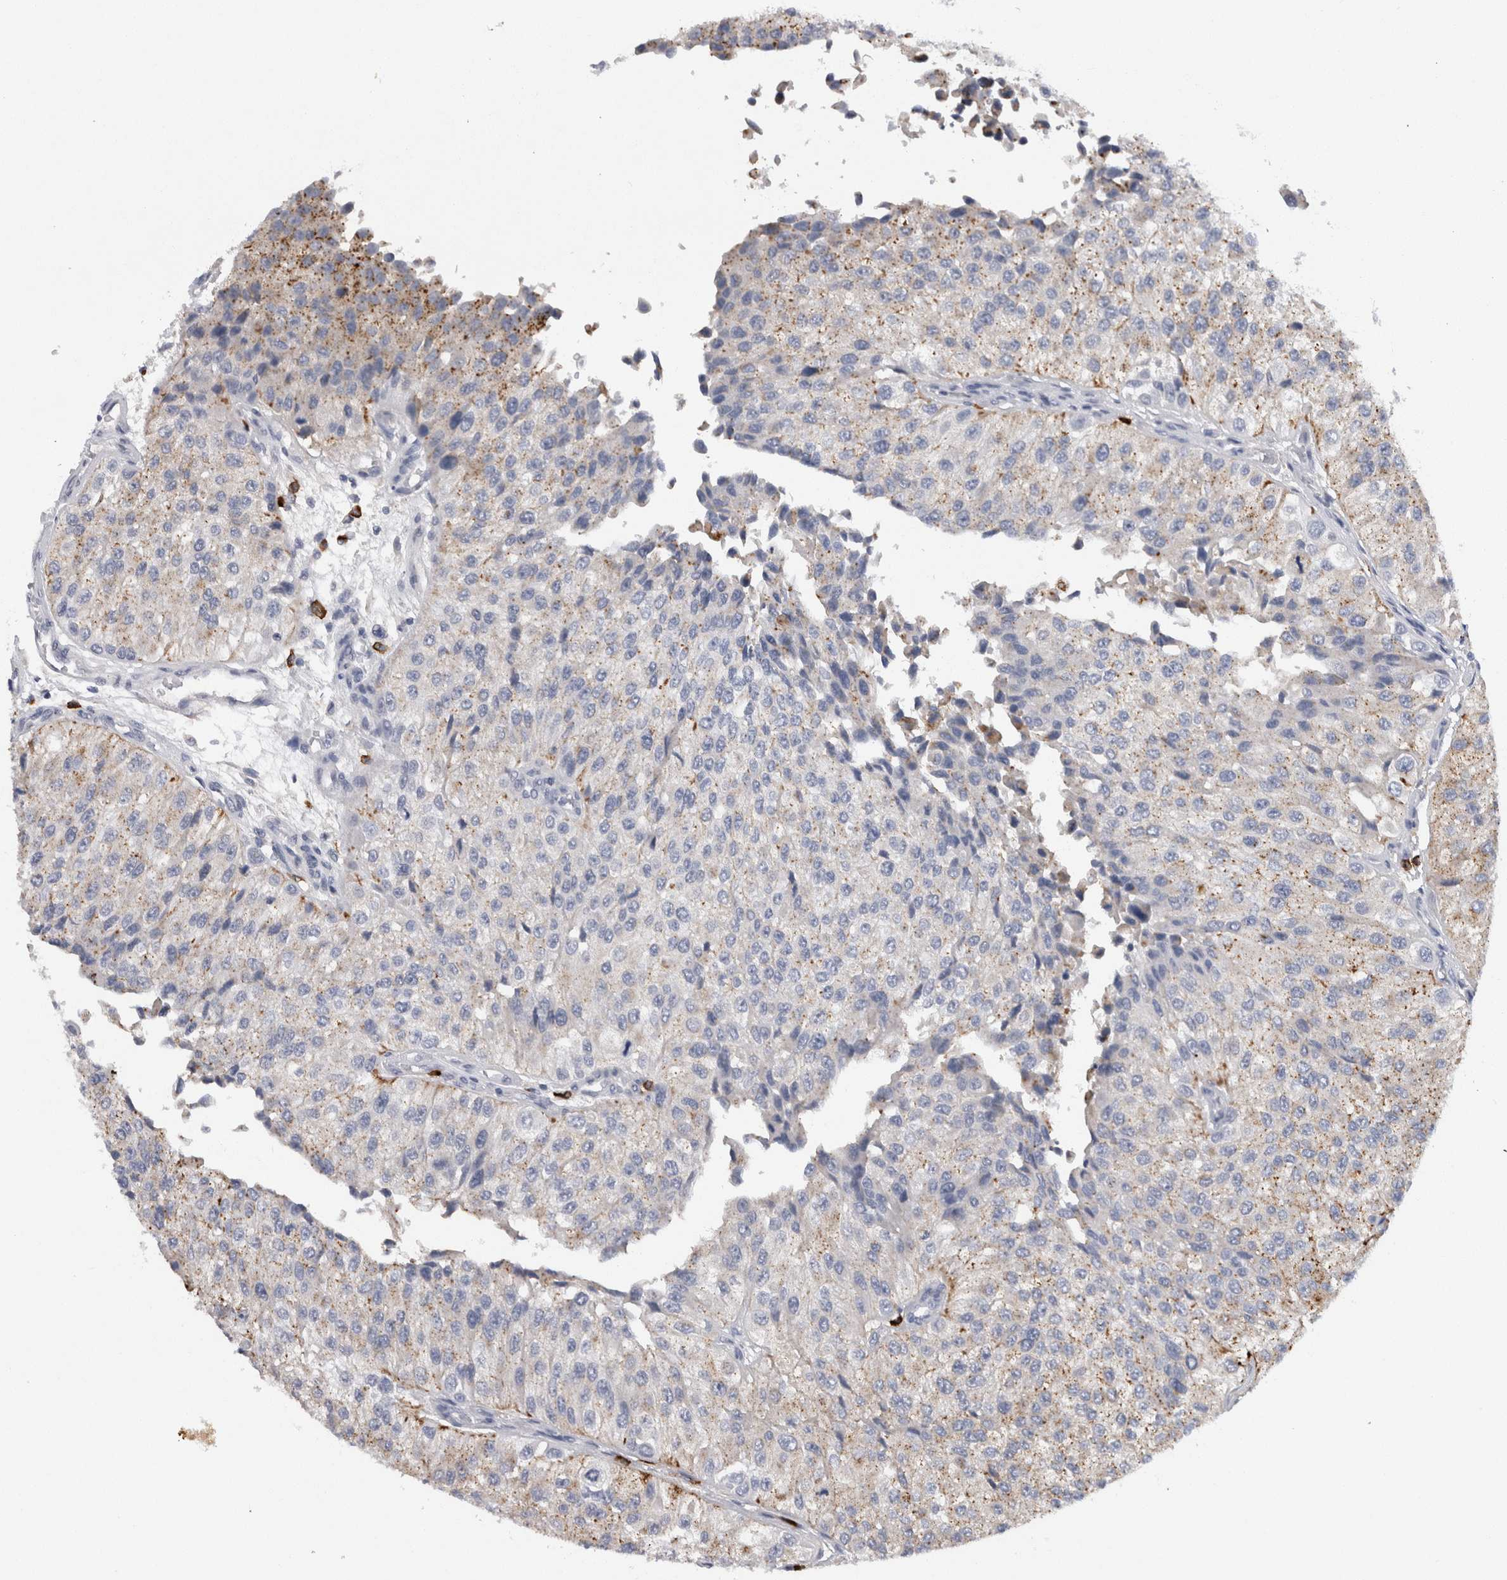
{"staining": {"intensity": "moderate", "quantity": "<25%", "location": "cytoplasmic/membranous"}, "tissue": "urothelial cancer", "cell_type": "Tumor cells", "image_type": "cancer", "snomed": [{"axis": "morphology", "description": "Urothelial carcinoma, High grade"}, {"axis": "topography", "description": "Kidney"}, {"axis": "topography", "description": "Urinary bladder"}], "caption": "DAB (3,3'-diaminobenzidine) immunohistochemical staining of urothelial cancer displays moderate cytoplasmic/membranous protein staining in approximately <25% of tumor cells.", "gene": "CD63", "patient": {"sex": "male", "age": 77}}